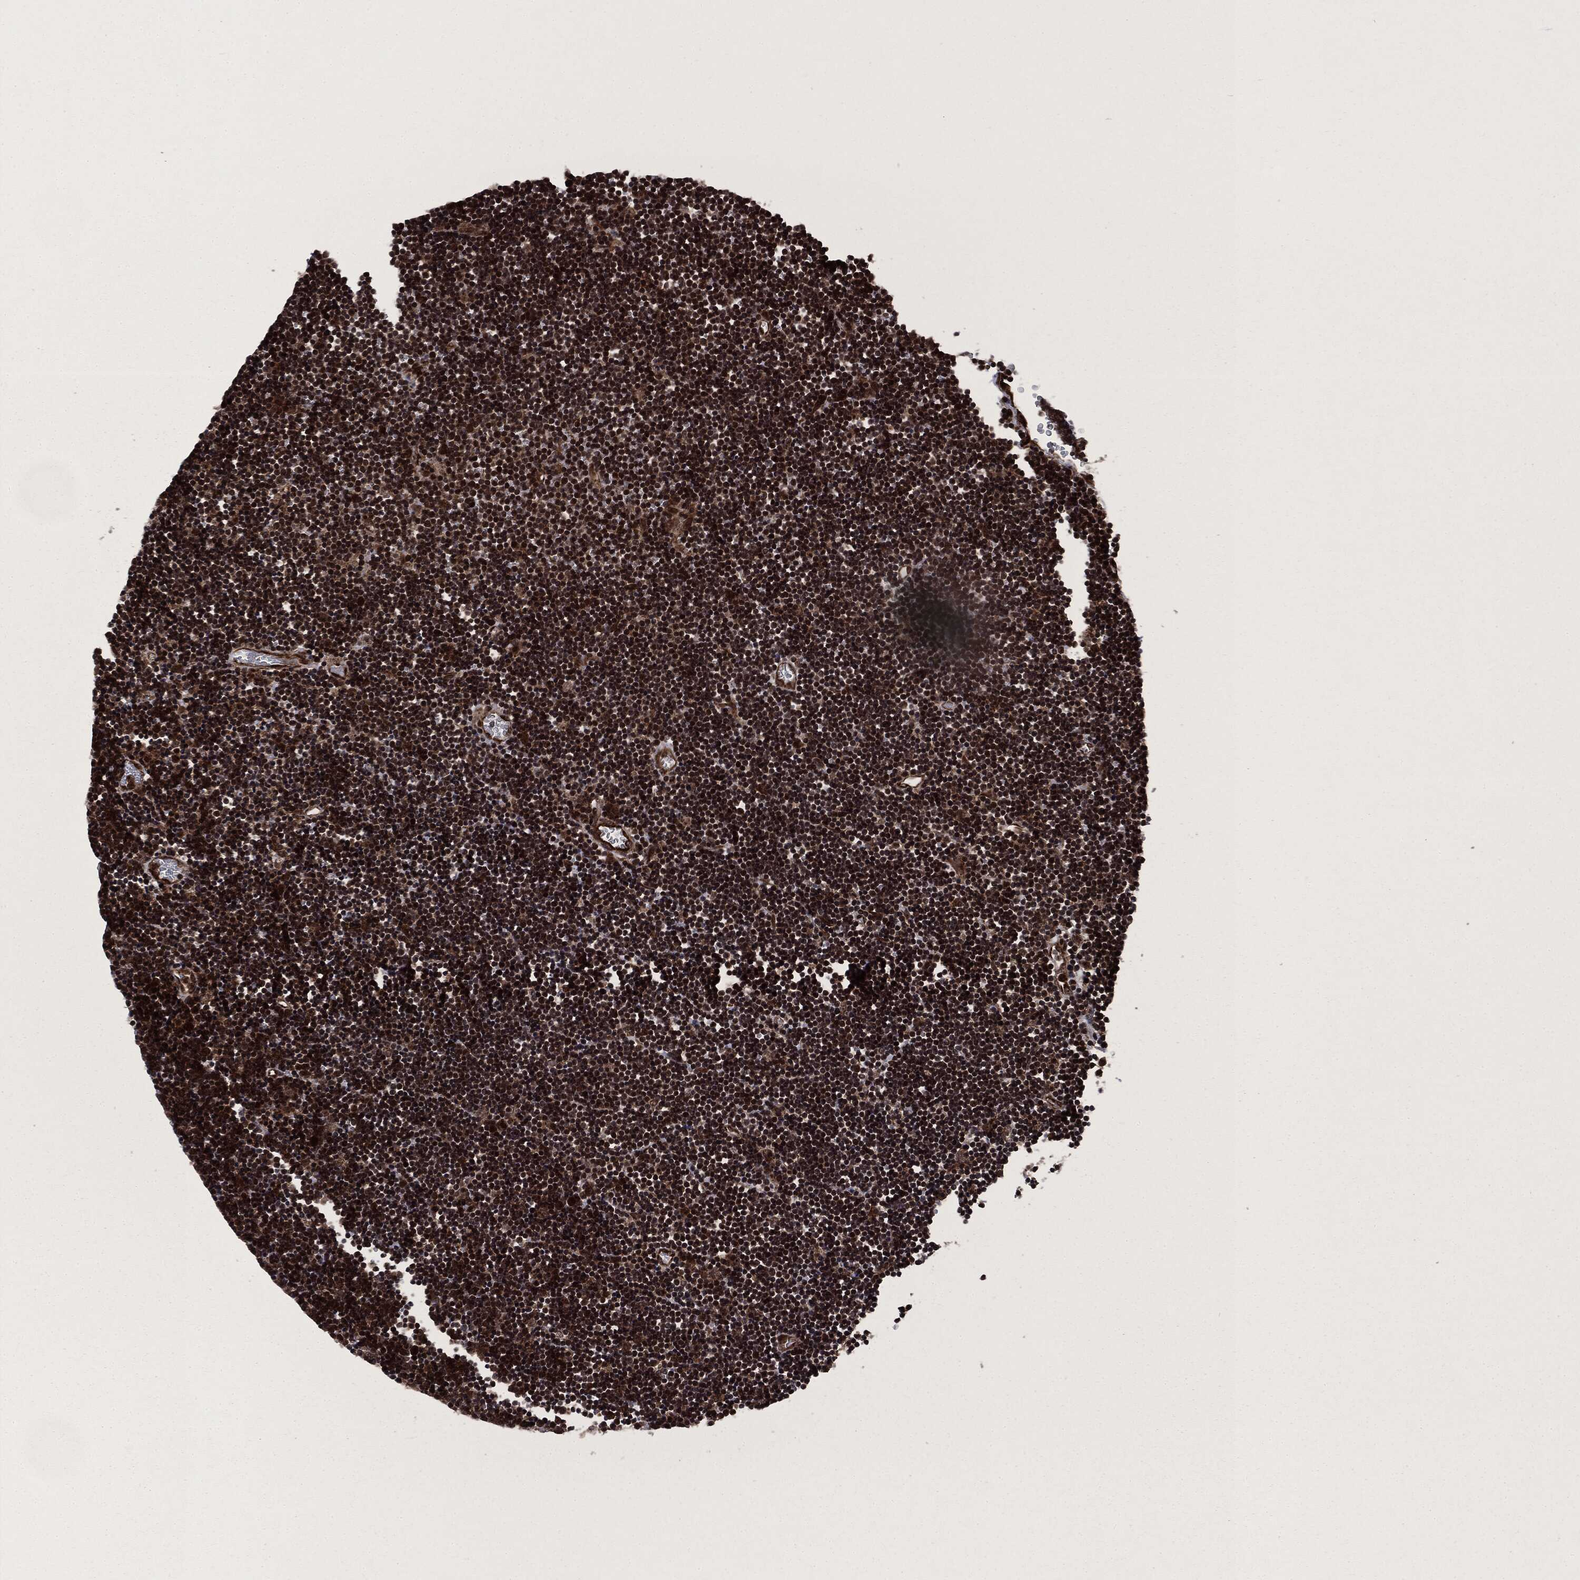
{"staining": {"intensity": "strong", "quantity": ">75%", "location": "cytoplasmic/membranous,nuclear"}, "tissue": "lymphoma", "cell_type": "Tumor cells", "image_type": "cancer", "snomed": [{"axis": "morphology", "description": "Malignant lymphoma, non-Hodgkin's type, Low grade"}, {"axis": "topography", "description": "Brain"}], "caption": "This is a micrograph of immunohistochemistry (IHC) staining of low-grade malignant lymphoma, non-Hodgkin's type, which shows strong positivity in the cytoplasmic/membranous and nuclear of tumor cells.", "gene": "CARD6", "patient": {"sex": "female", "age": 66}}